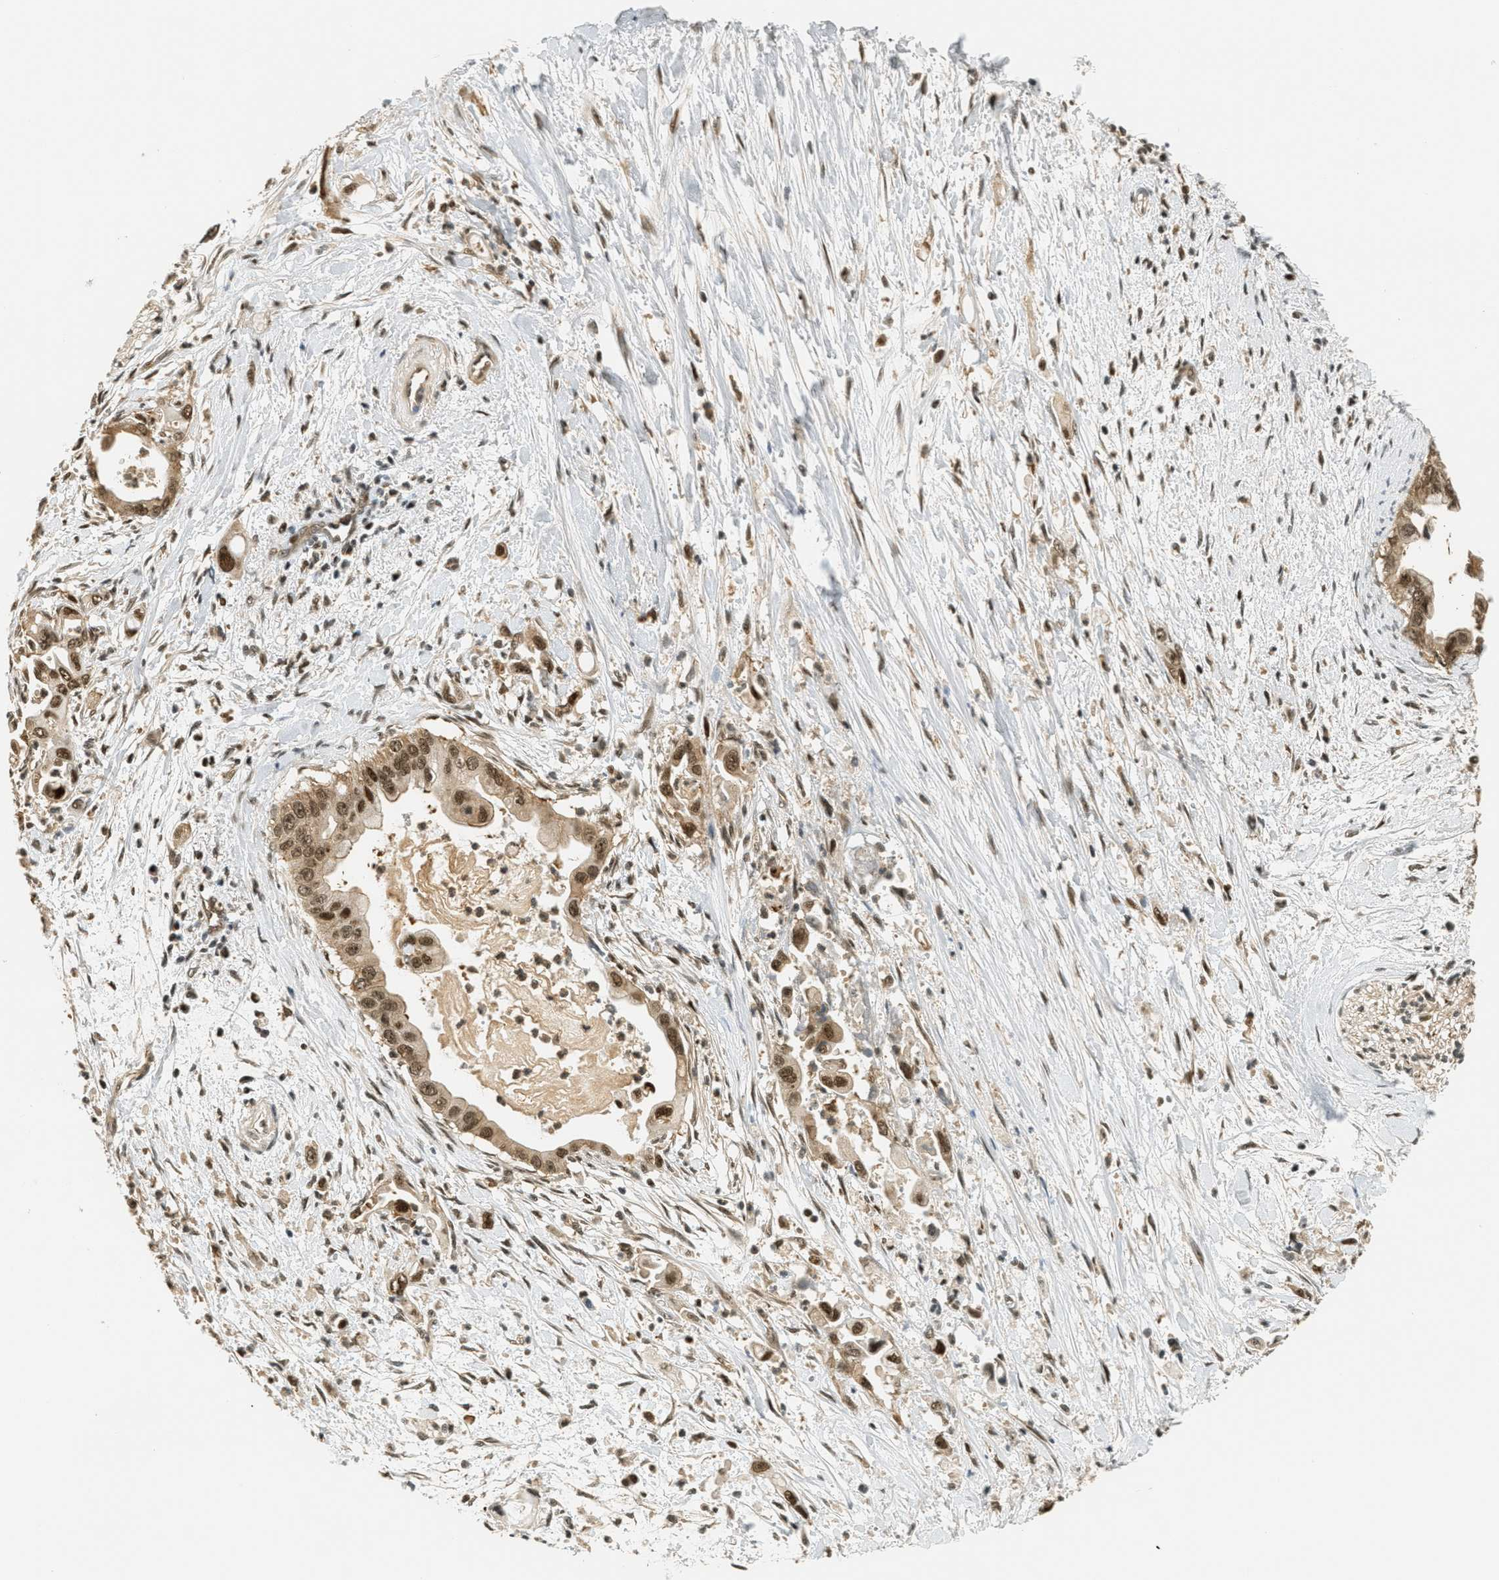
{"staining": {"intensity": "moderate", "quantity": ">75%", "location": "cytoplasmic/membranous,nuclear"}, "tissue": "pancreatic cancer", "cell_type": "Tumor cells", "image_type": "cancer", "snomed": [{"axis": "morphology", "description": "Adenocarcinoma, NOS"}, {"axis": "topography", "description": "Pancreas"}], "caption": "A brown stain labels moderate cytoplasmic/membranous and nuclear staining of a protein in pancreatic adenocarcinoma tumor cells.", "gene": "FOXM1", "patient": {"sex": "male", "age": 55}}